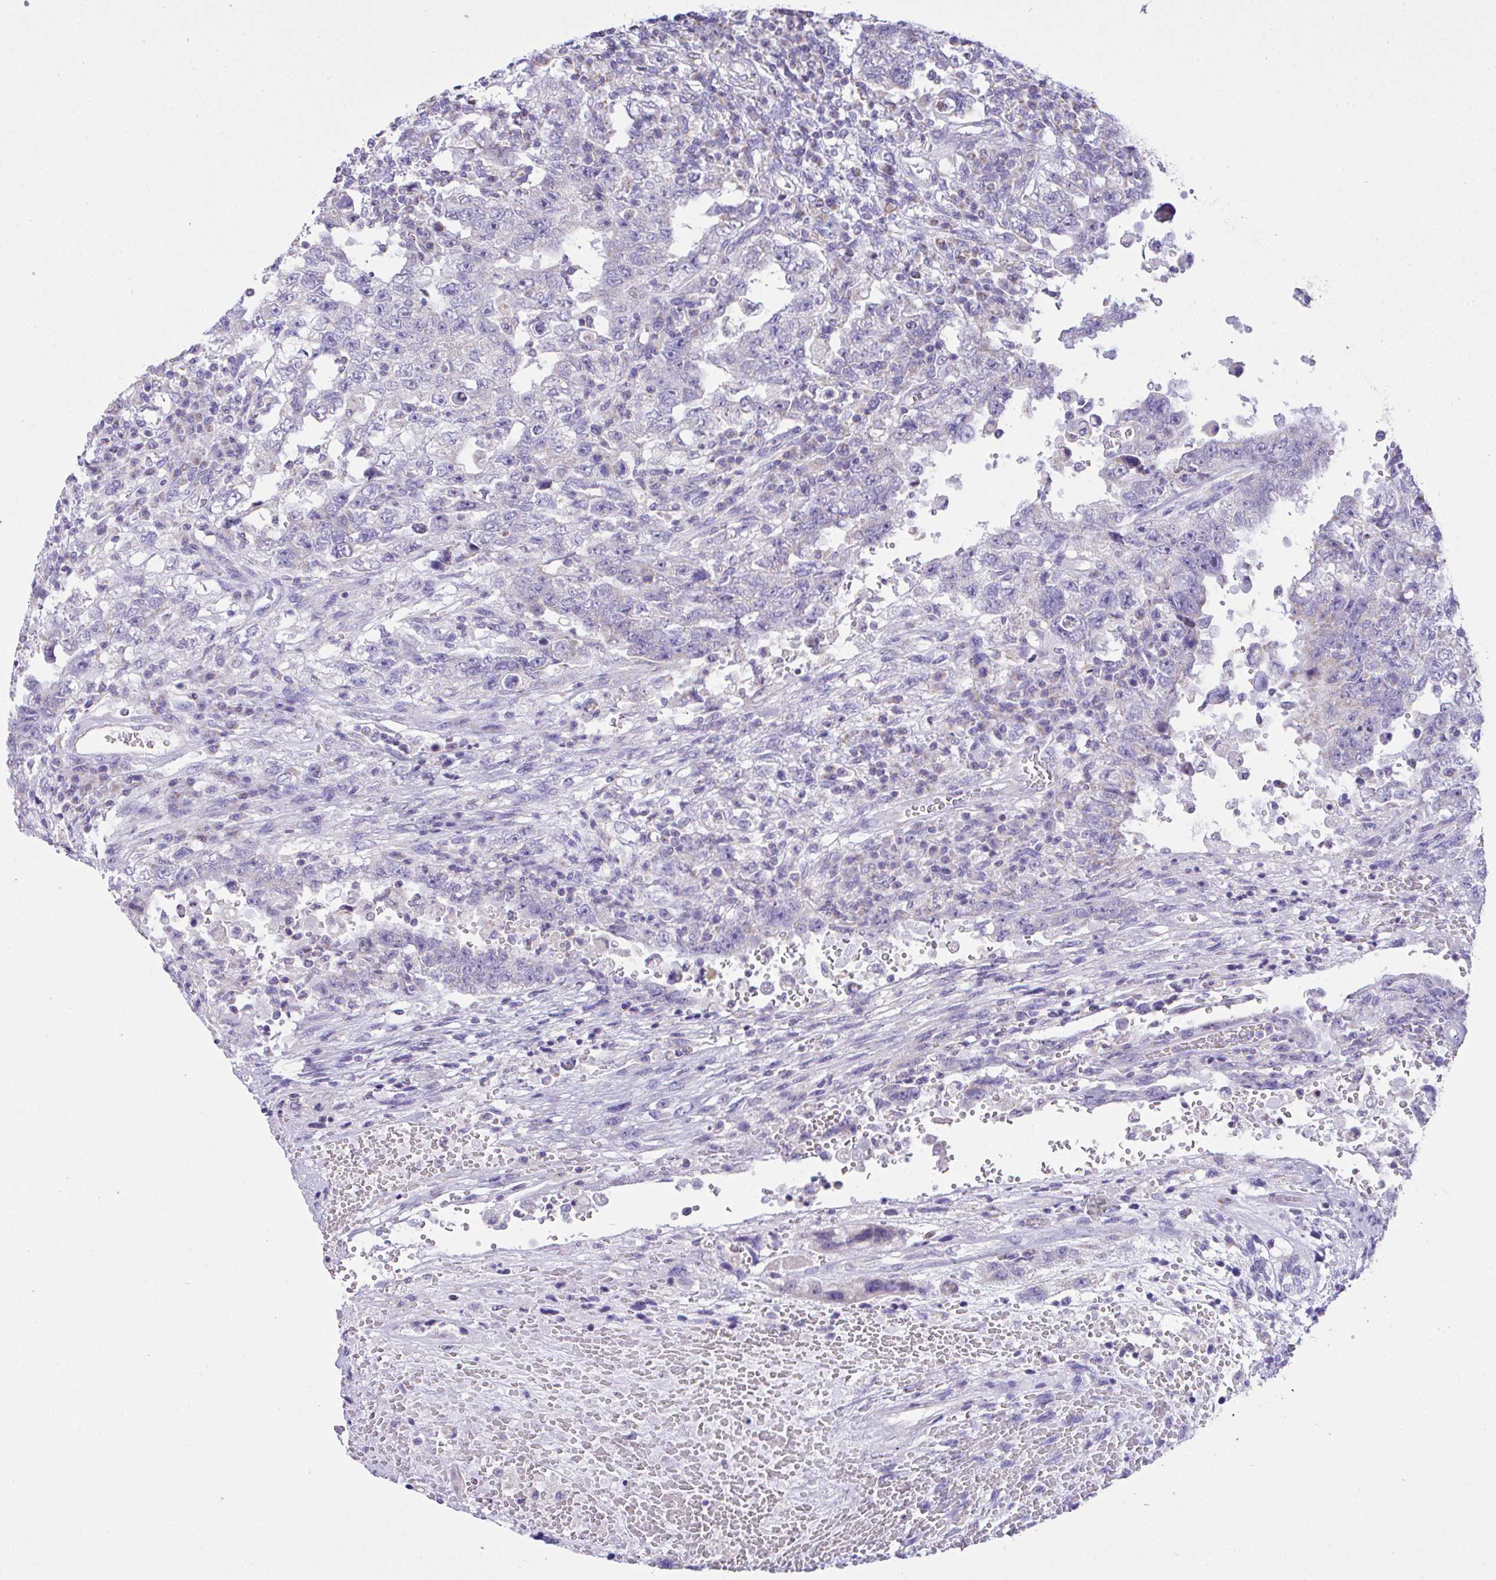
{"staining": {"intensity": "negative", "quantity": "none", "location": "none"}, "tissue": "testis cancer", "cell_type": "Tumor cells", "image_type": "cancer", "snomed": [{"axis": "morphology", "description": "Carcinoma, Embryonal, NOS"}, {"axis": "topography", "description": "Testis"}], "caption": "The IHC micrograph has no significant positivity in tumor cells of testis cancer (embryonal carcinoma) tissue. Brightfield microscopy of immunohistochemistry stained with DAB (3,3'-diaminobenzidine) (brown) and hematoxylin (blue), captured at high magnification.", "gene": "NLRP8", "patient": {"sex": "male", "age": 26}}